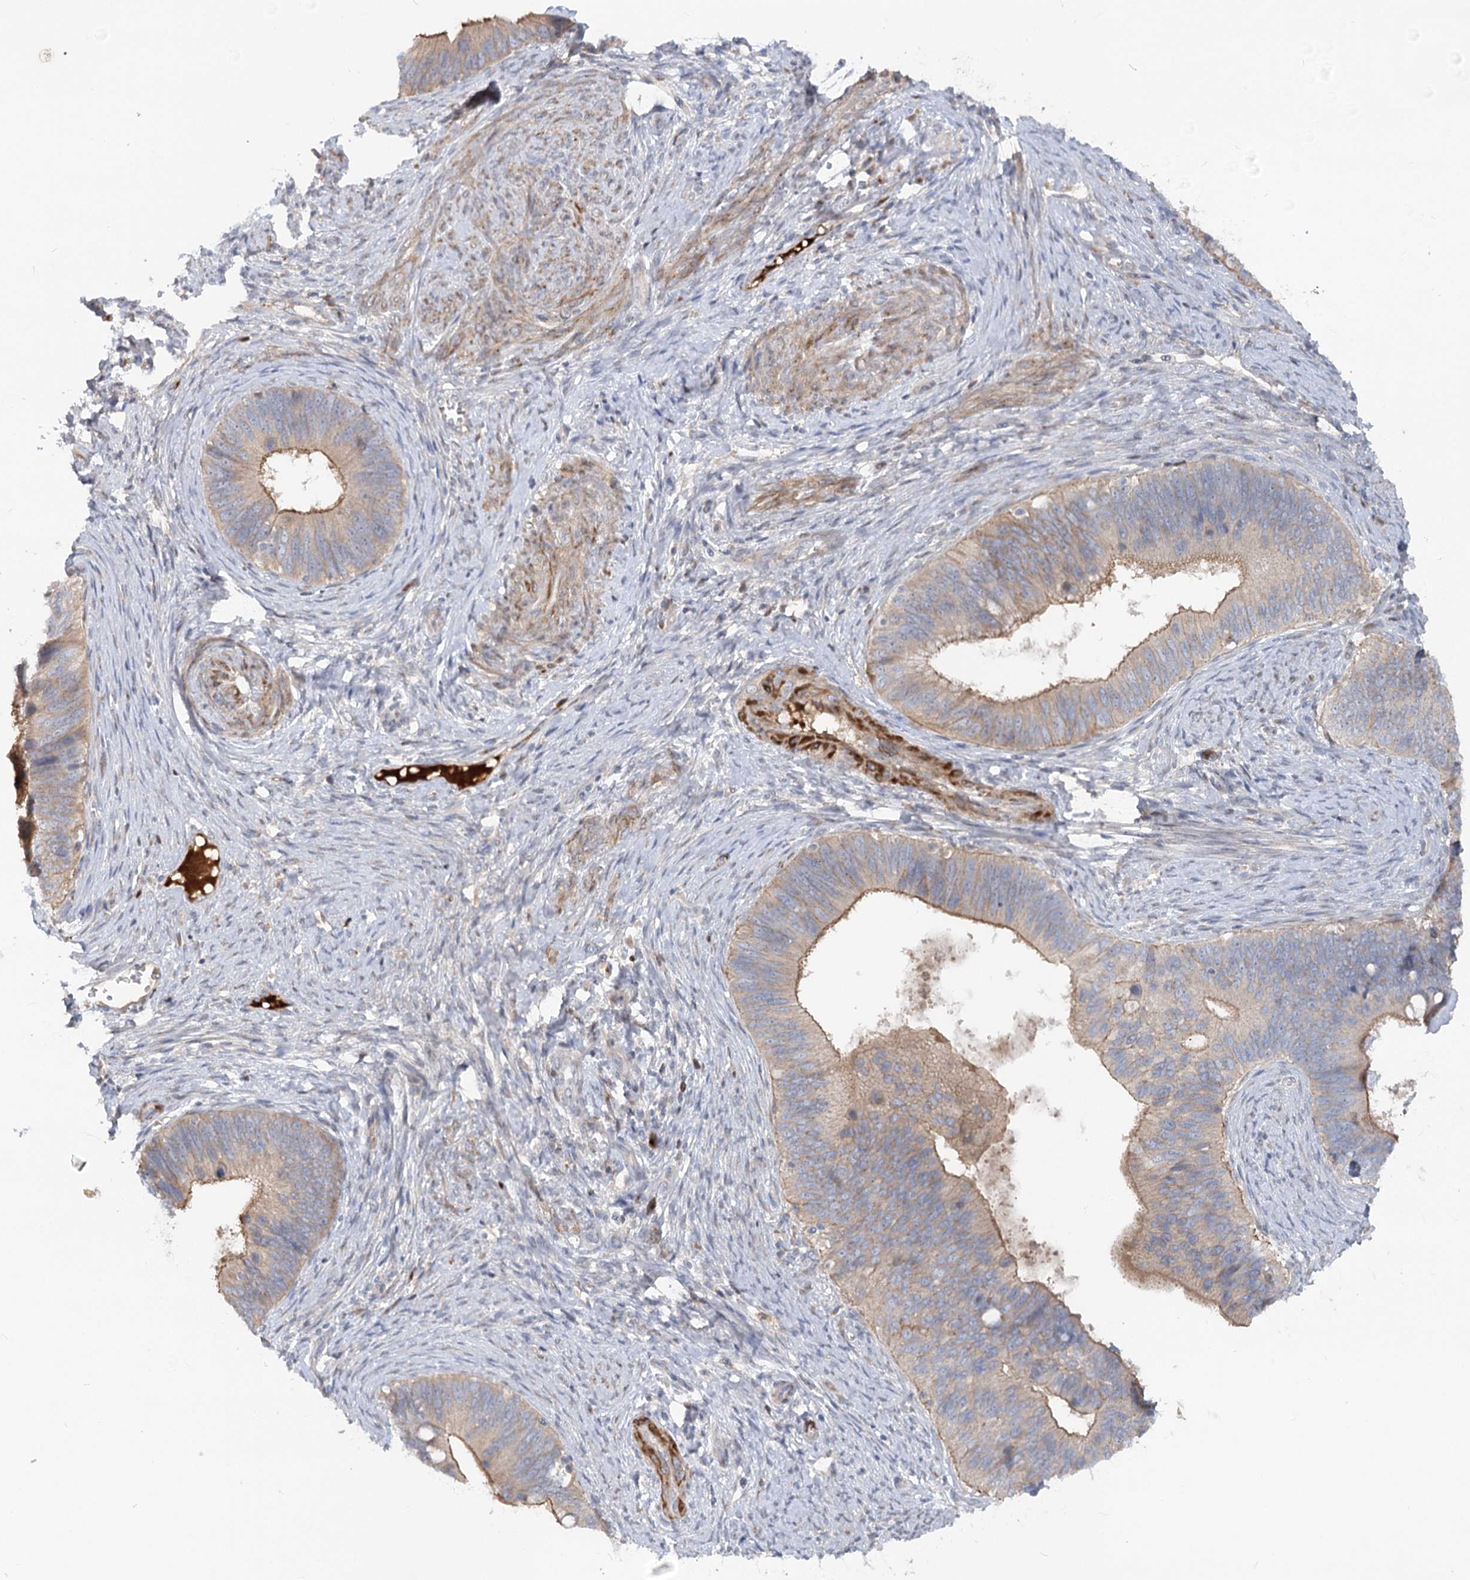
{"staining": {"intensity": "moderate", "quantity": ">75%", "location": "cytoplasmic/membranous"}, "tissue": "cervical cancer", "cell_type": "Tumor cells", "image_type": "cancer", "snomed": [{"axis": "morphology", "description": "Adenocarcinoma, NOS"}, {"axis": "topography", "description": "Cervix"}], "caption": "Cervical cancer (adenocarcinoma) stained for a protein (brown) displays moderate cytoplasmic/membranous positive positivity in about >75% of tumor cells.", "gene": "FGF19", "patient": {"sex": "female", "age": 42}}